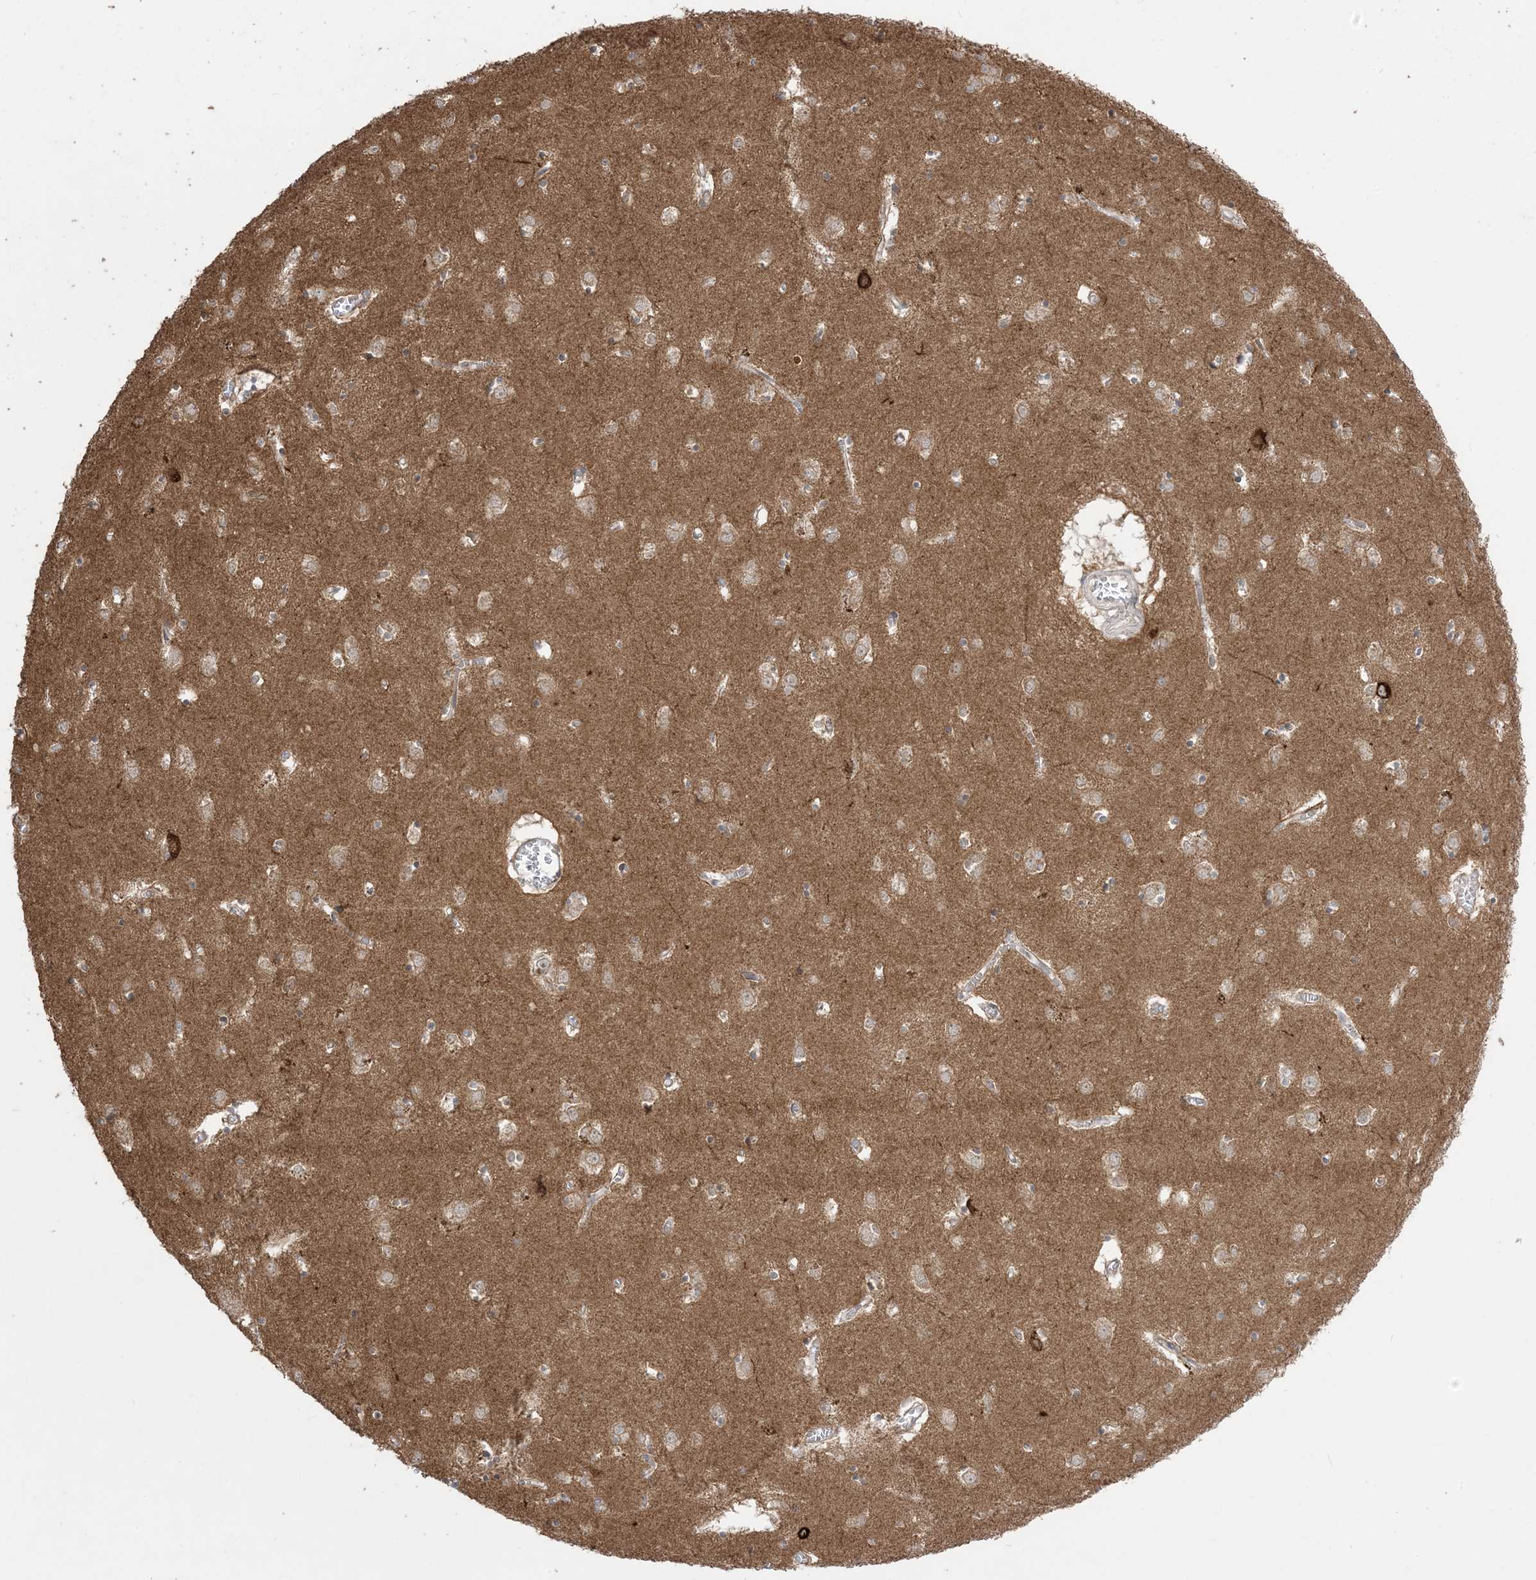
{"staining": {"intensity": "moderate", "quantity": ">75%", "location": "cytoplasmic/membranous"}, "tissue": "caudate", "cell_type": "Glial cells", "image_type": "normal", "snomed": [{"axis": "morphology", "description": "Normal tissue, NOS"}, {"axis": "topography", "description": "Lateral ventricle wall"}], "caption": "Immunohistochemical staining of unremarkable human caudate demonstrates >75% levels of moderate cytoplasmic/membranous protein expression in approximately >75% of glial cells.", "gene": "SIRT3", "patient": {"sex": "male", "age": 70}}